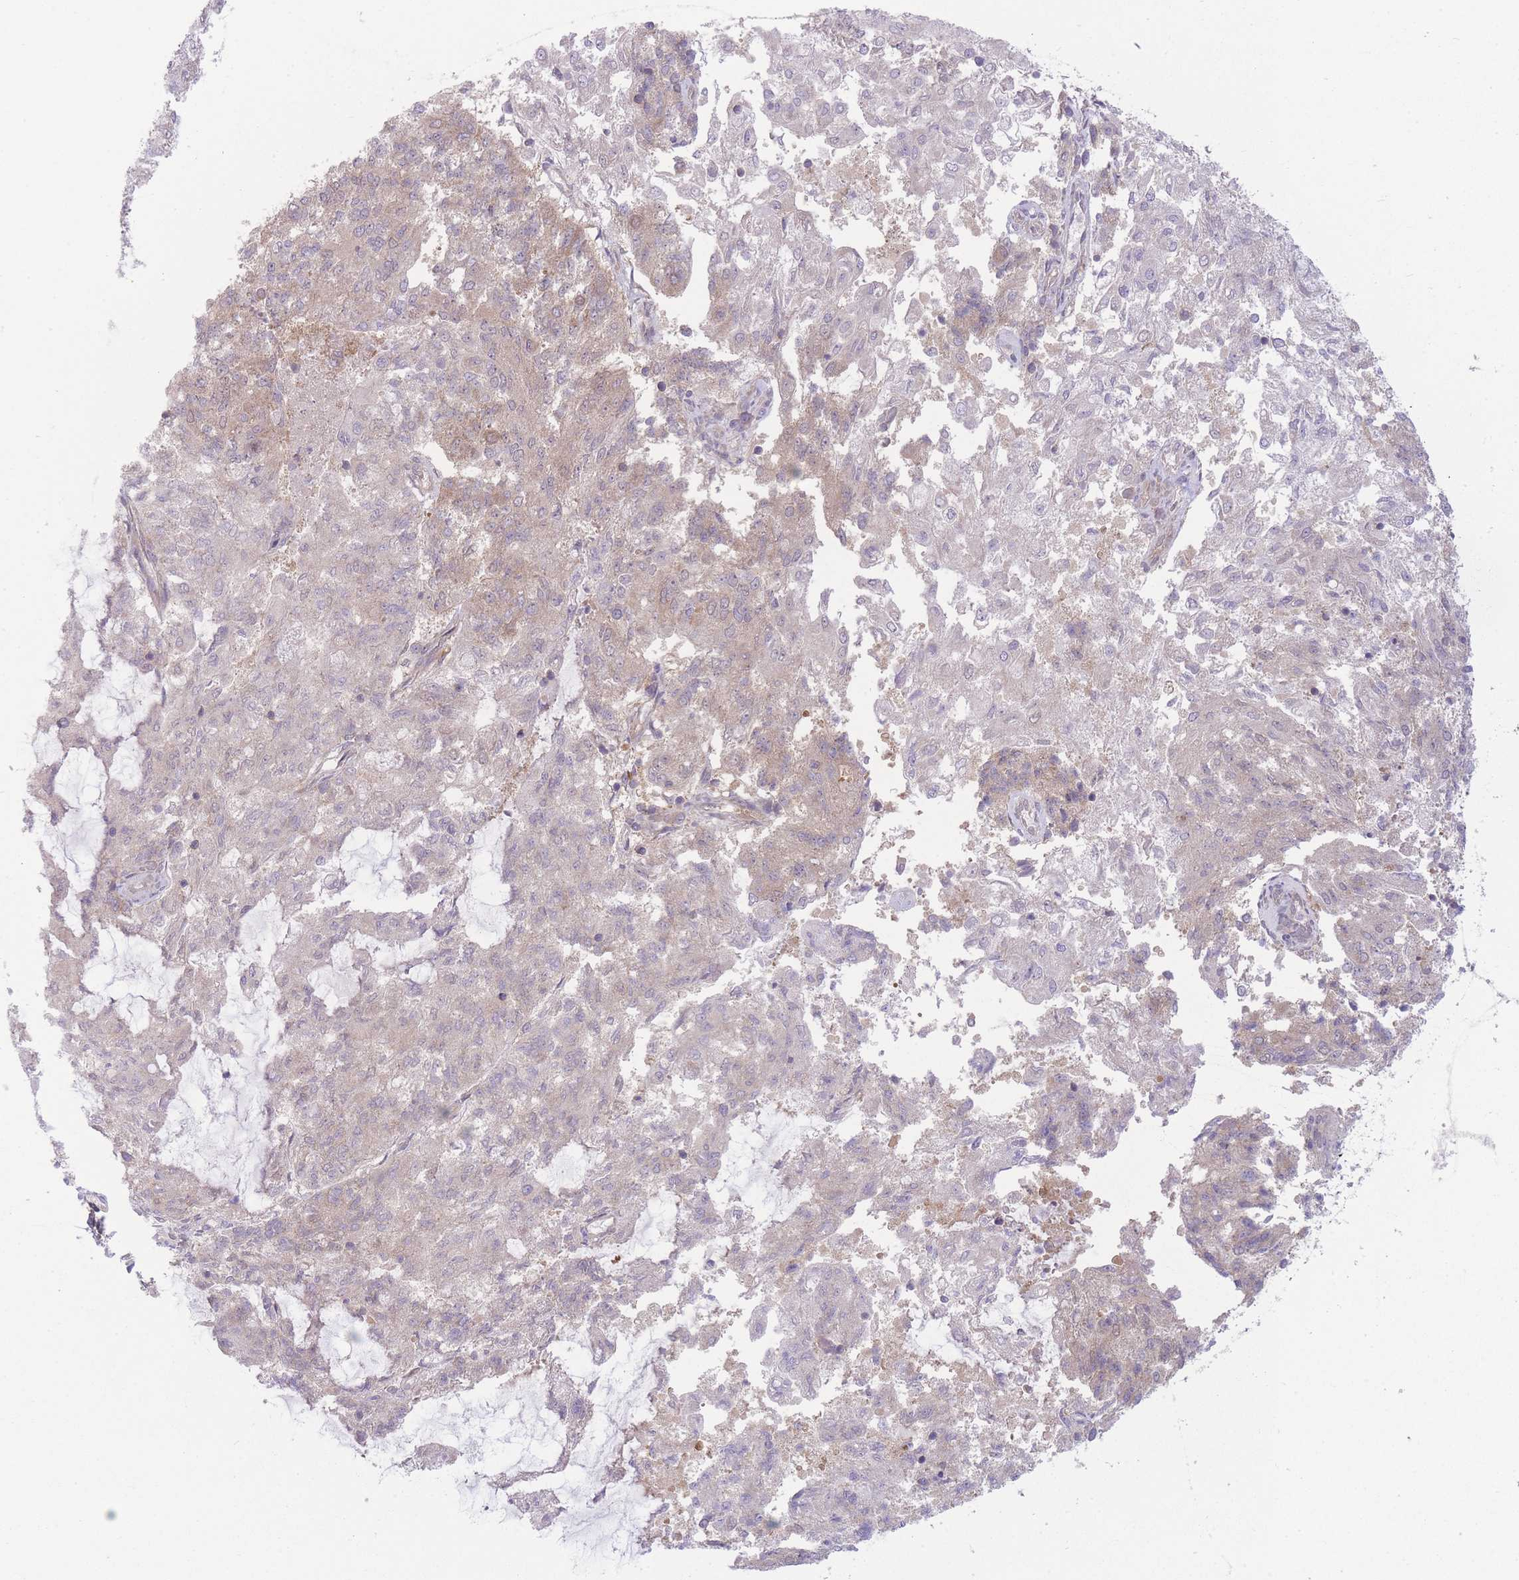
{"staining": {"intensity": "weak", "quantity": "<25%", "location": "cytoplasmic/membranous"}, "tissue": "endometrial cancer", "cell_type": "Tumor cells", "image_type": "cancer", "snomed": [{"axis": "morphology", "description": "Adenocarcinoma, NOS"}, {"axis": "topography", "description": "Endometrium"}], "caption": "The immunohistochemistry (IHC) micrograph has no significant staining in tumor cells of endometrial cancer (adenocarcinoma) tissue.", "gene": "PFDN6", "patient": {"sex": "female", "age": 82}}